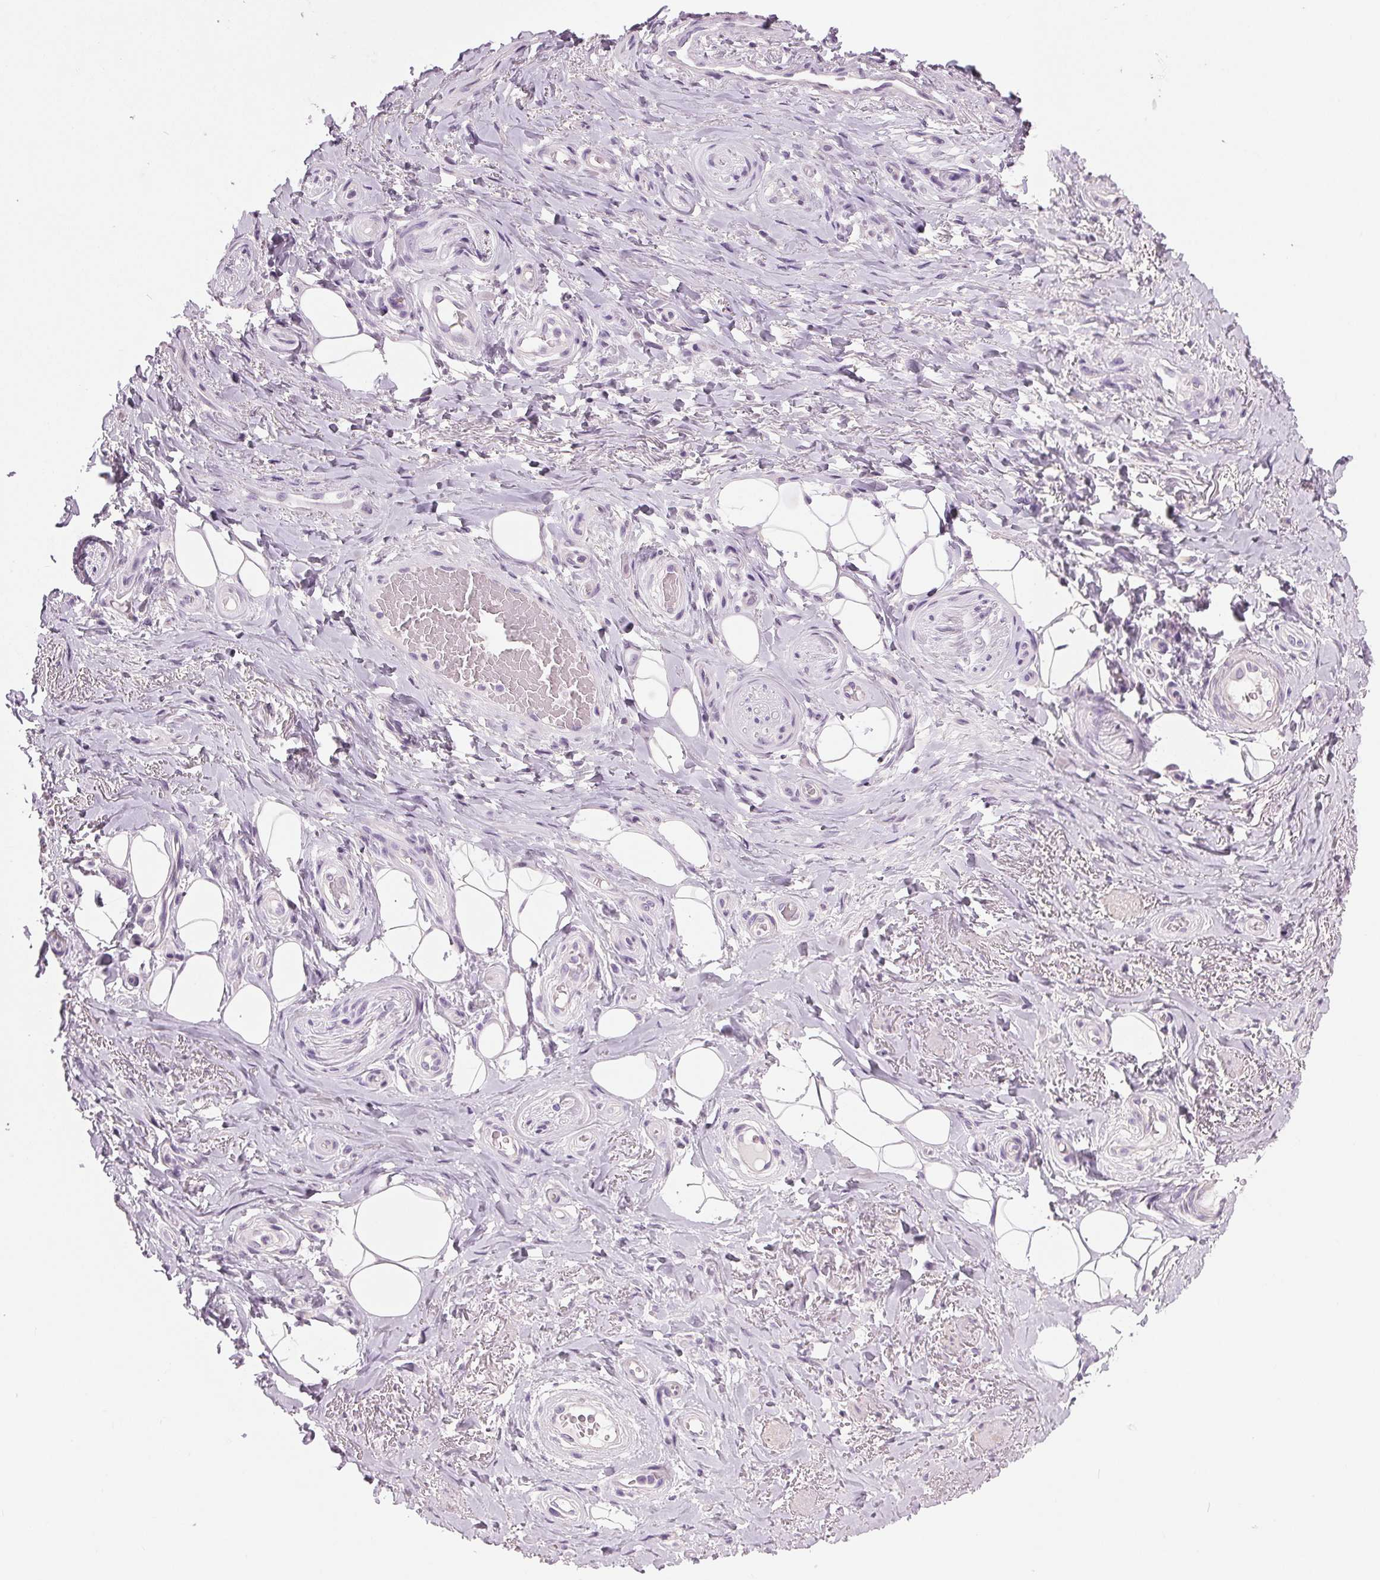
{"staining": {"intensity": "negative", "quantity": "none", "location": "none"}, "tissue": "adipose tissue", "cell_type": "Adipocytes", "image_type": "normal", "snomed": [{"axis": "morphology", "description": "Normal tissue, NOS"}, {"axis": "topography", "description": "Anal"}, {"axis": "topography", "description": "Peripheral nerve tissue"}], "caption": "Immunohistochemistry micrograph of benign adipose tissue stained for a protein (brown), which shows no positivity in adipocytes. The staining is performed using DAB brown chromogen with nuclei counter-stained in using hematoxylin.", "gene": "MISP", "patient": {"sex": "male", "age": 53}}